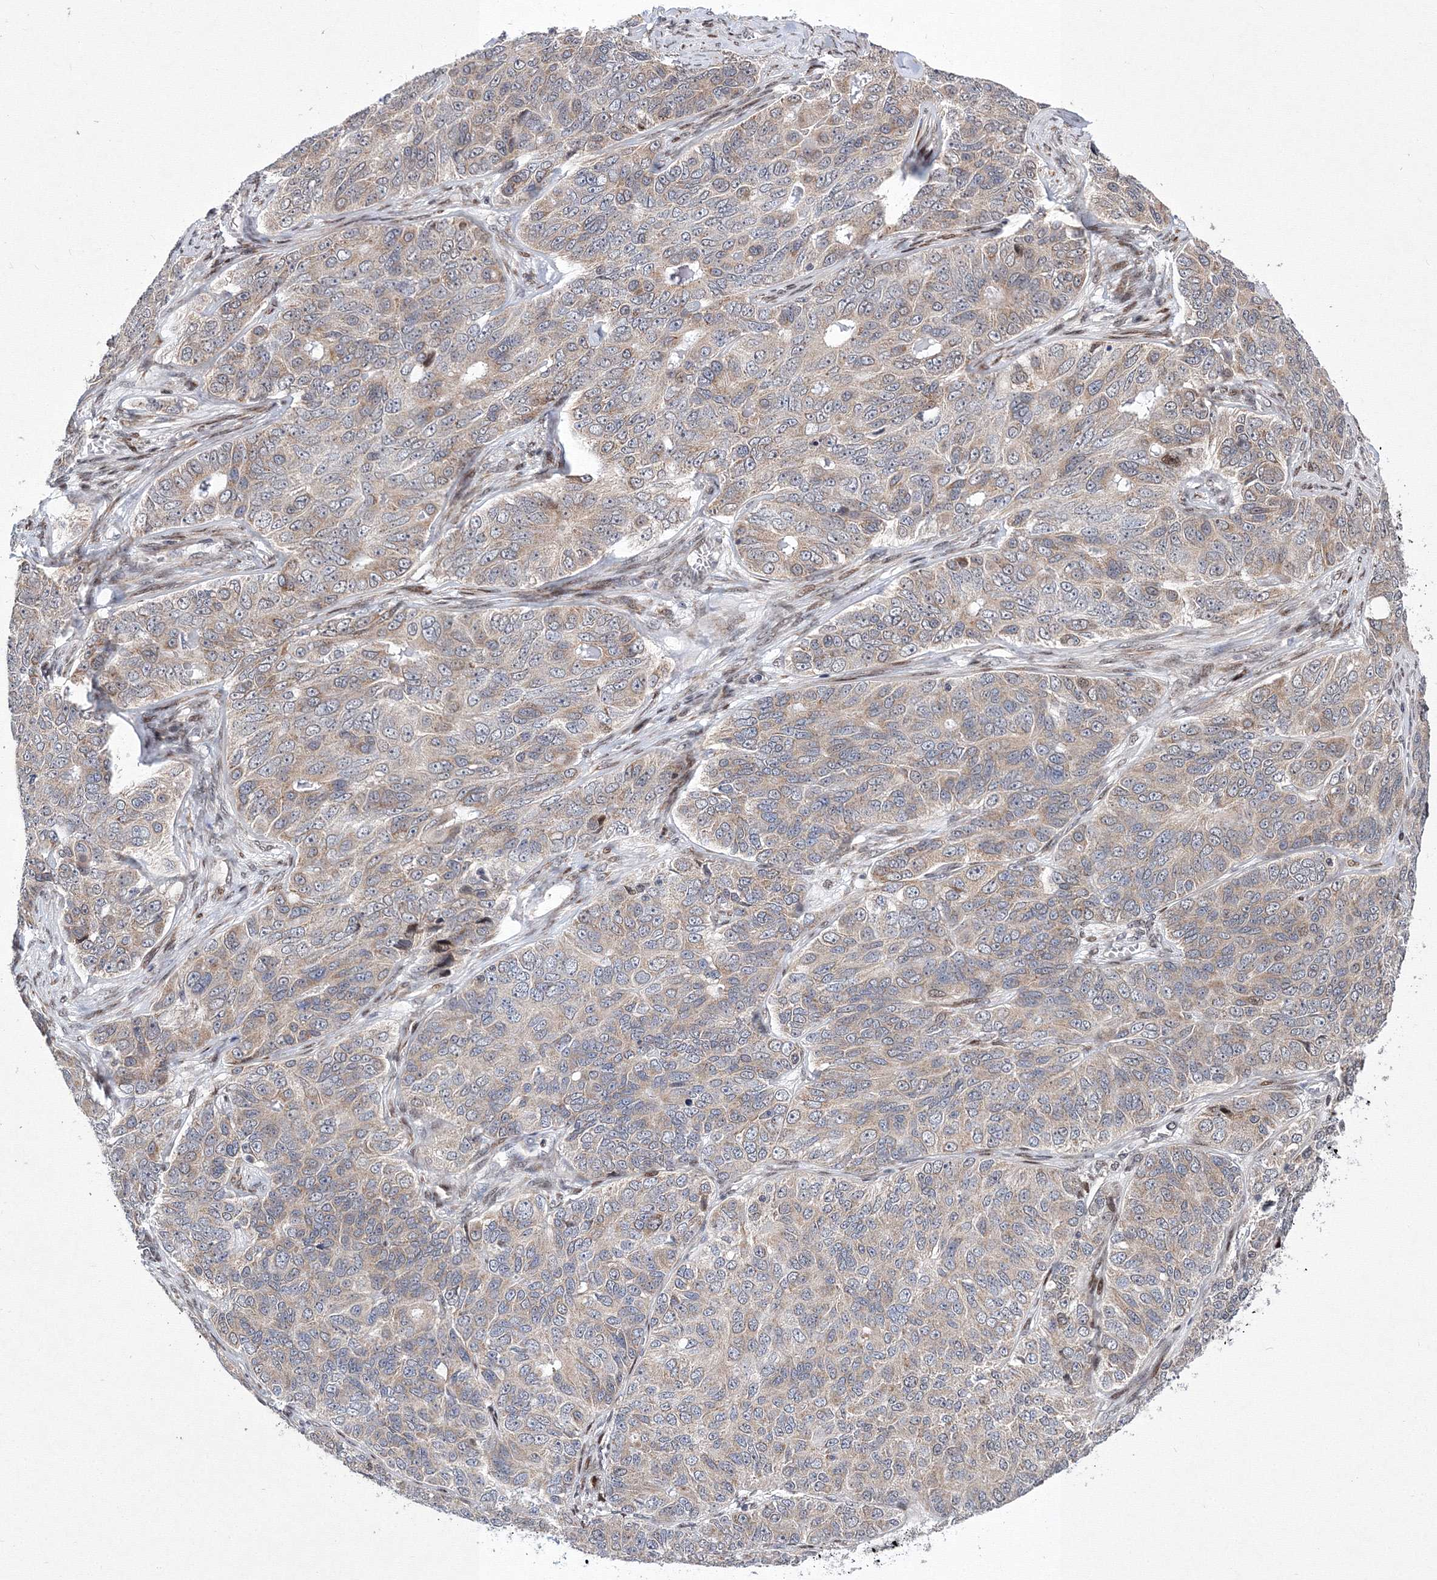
{"staining": {"intensity": "weak", "quantity": ">75%", "location": "cytoplasmic/membranous"}, "tissue": "ovarian cancer", "cell_type": "Tumor cells", "image_type": "cancer", "snomed": [{"axis": "morphology", "description": "Carcinoma, endometroid"}, {"axis": "topography", "description": "Ovary"}], "caption": "Protein positivity by immunohistochemistry displays weak cytoplasmic/membranous positivity in approximately >75% of tumor cells in endometroid carcinoma (ovarian).", "gene": "GPN1", "patient": {"sex": "female", "age": 51}}